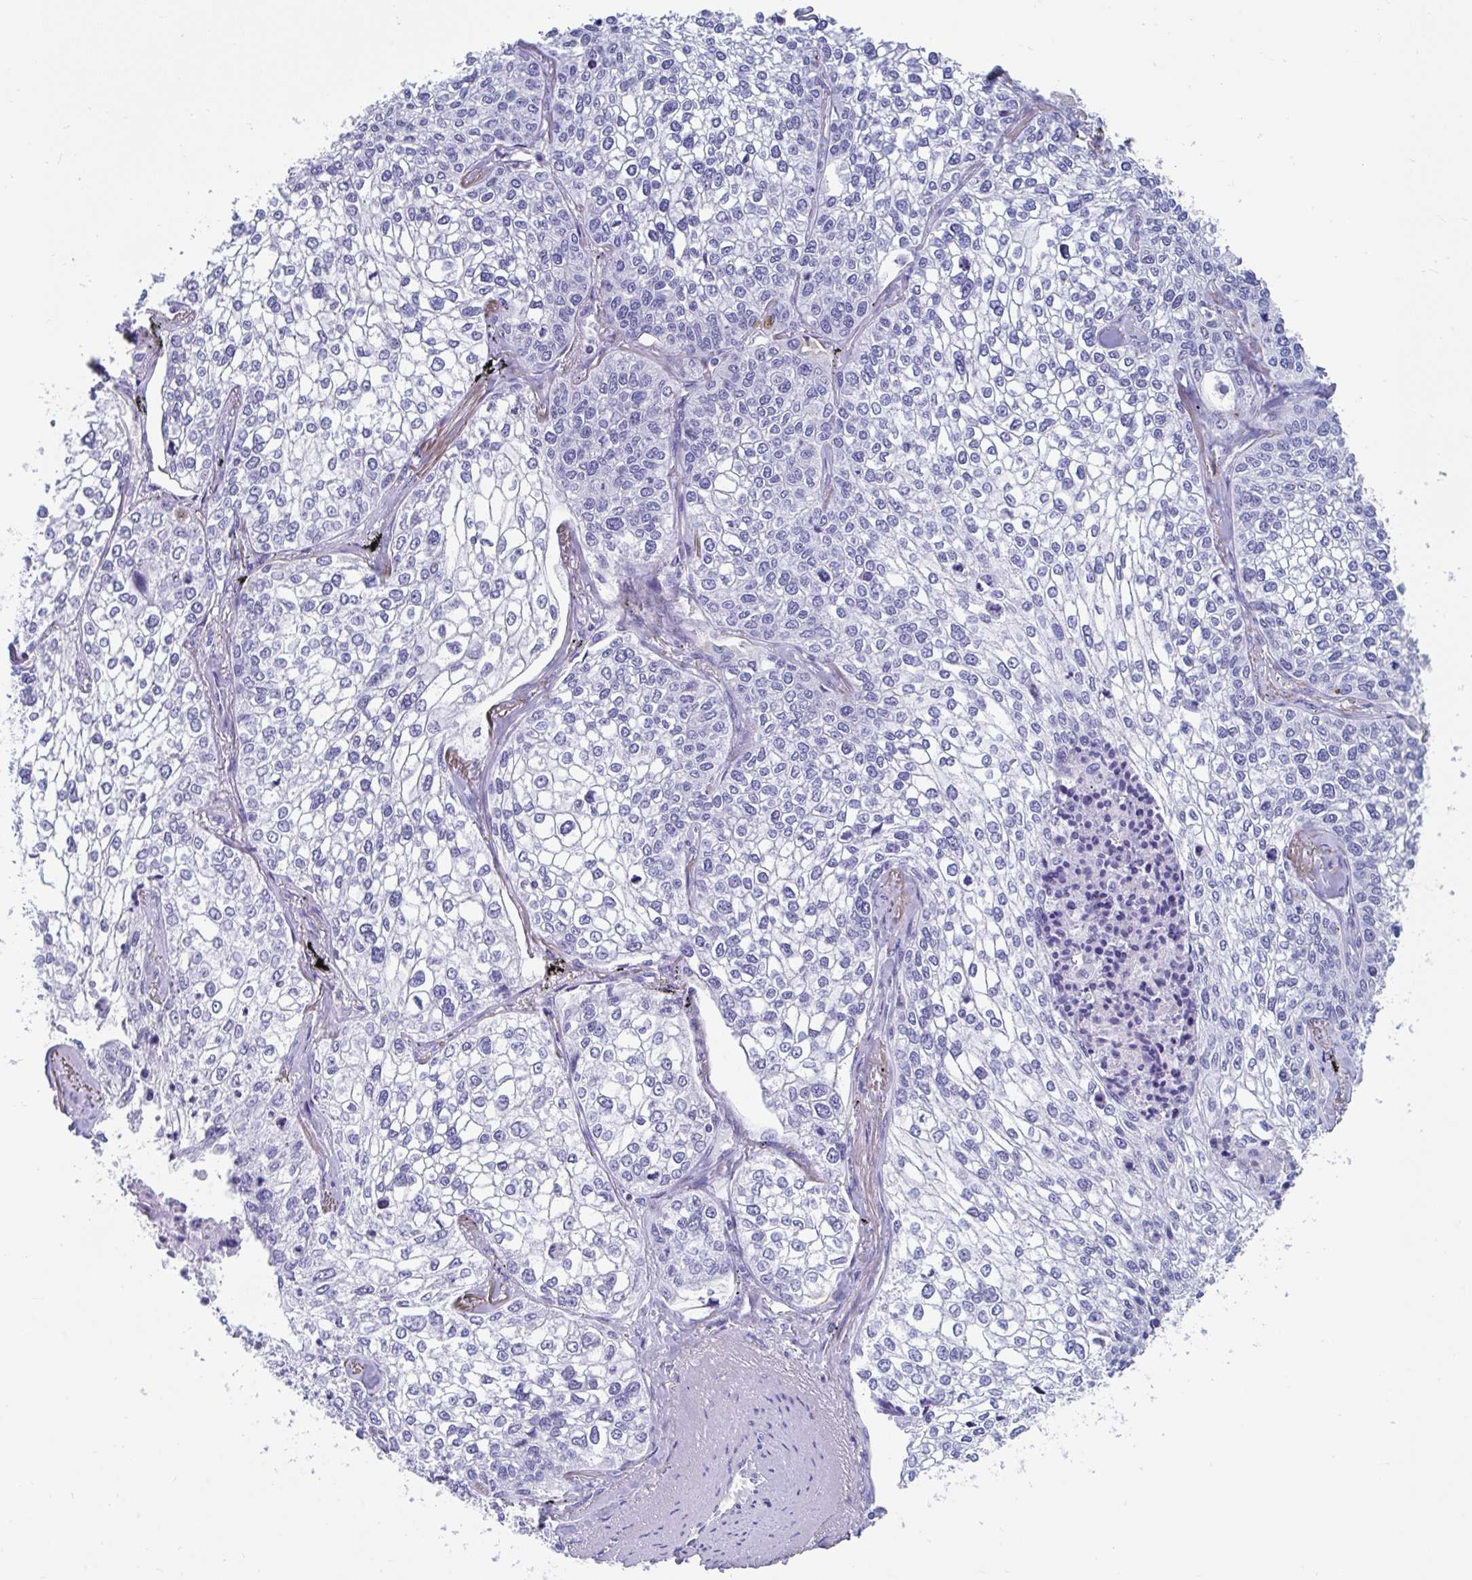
{"staining": {"intensity": "negative", "quantity": "none", "location": "none"}, "tissue": "lung cancer", "cell_type": "Tumor cells", "image_type": "cancer", "snomed": [{"axis": "morphology", "description": "Squamous cell carcinoma, NOS"}, {"axis": "topography", "description": "Lung"}], "caption": "A photomicrograph of squamous cell carcinoma (lung) stained for a protein reveals no brown staining in tumor cells.", "gene": "TTC30B", "patient": {"sex": "male", "age": 74}}